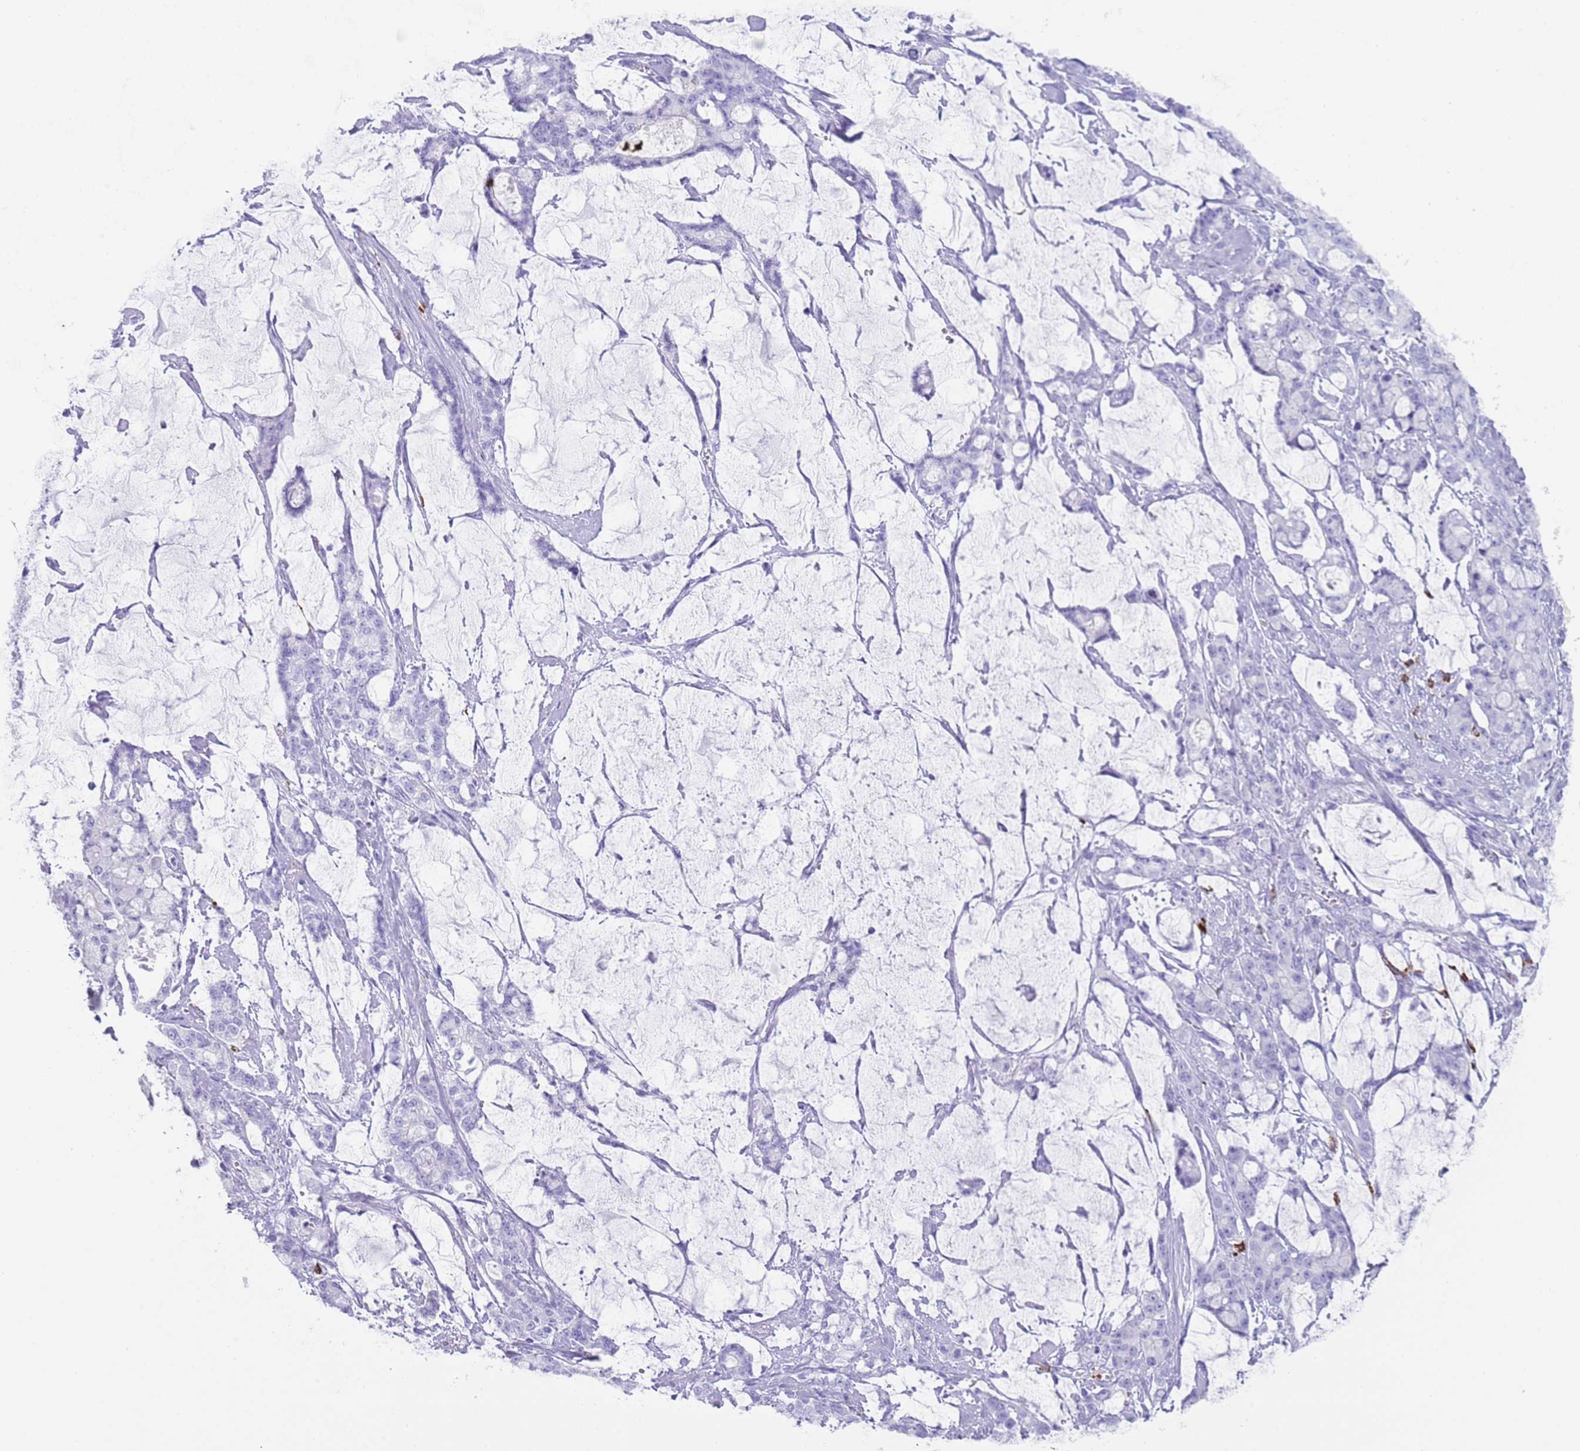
{"staining": {"intensity": "negative", "quantity": "none", "location": "none"}, "tissue": "pancreatic cancer", "cell_type": "Tumor cells", "image_type": "cancer", "snomed": [{"axis": "morphology", "description": "Adenocarcinoma, NOS"}, {"axis": "topography", "description": "Pancreas"}], "caption": "DAB immunohistochemical staining of human pancreatic adenocarcinoma reveals no significant staining in tumor cells.", "gene": "MYADML2", "patient": {"sex": "female", "age": 73}}